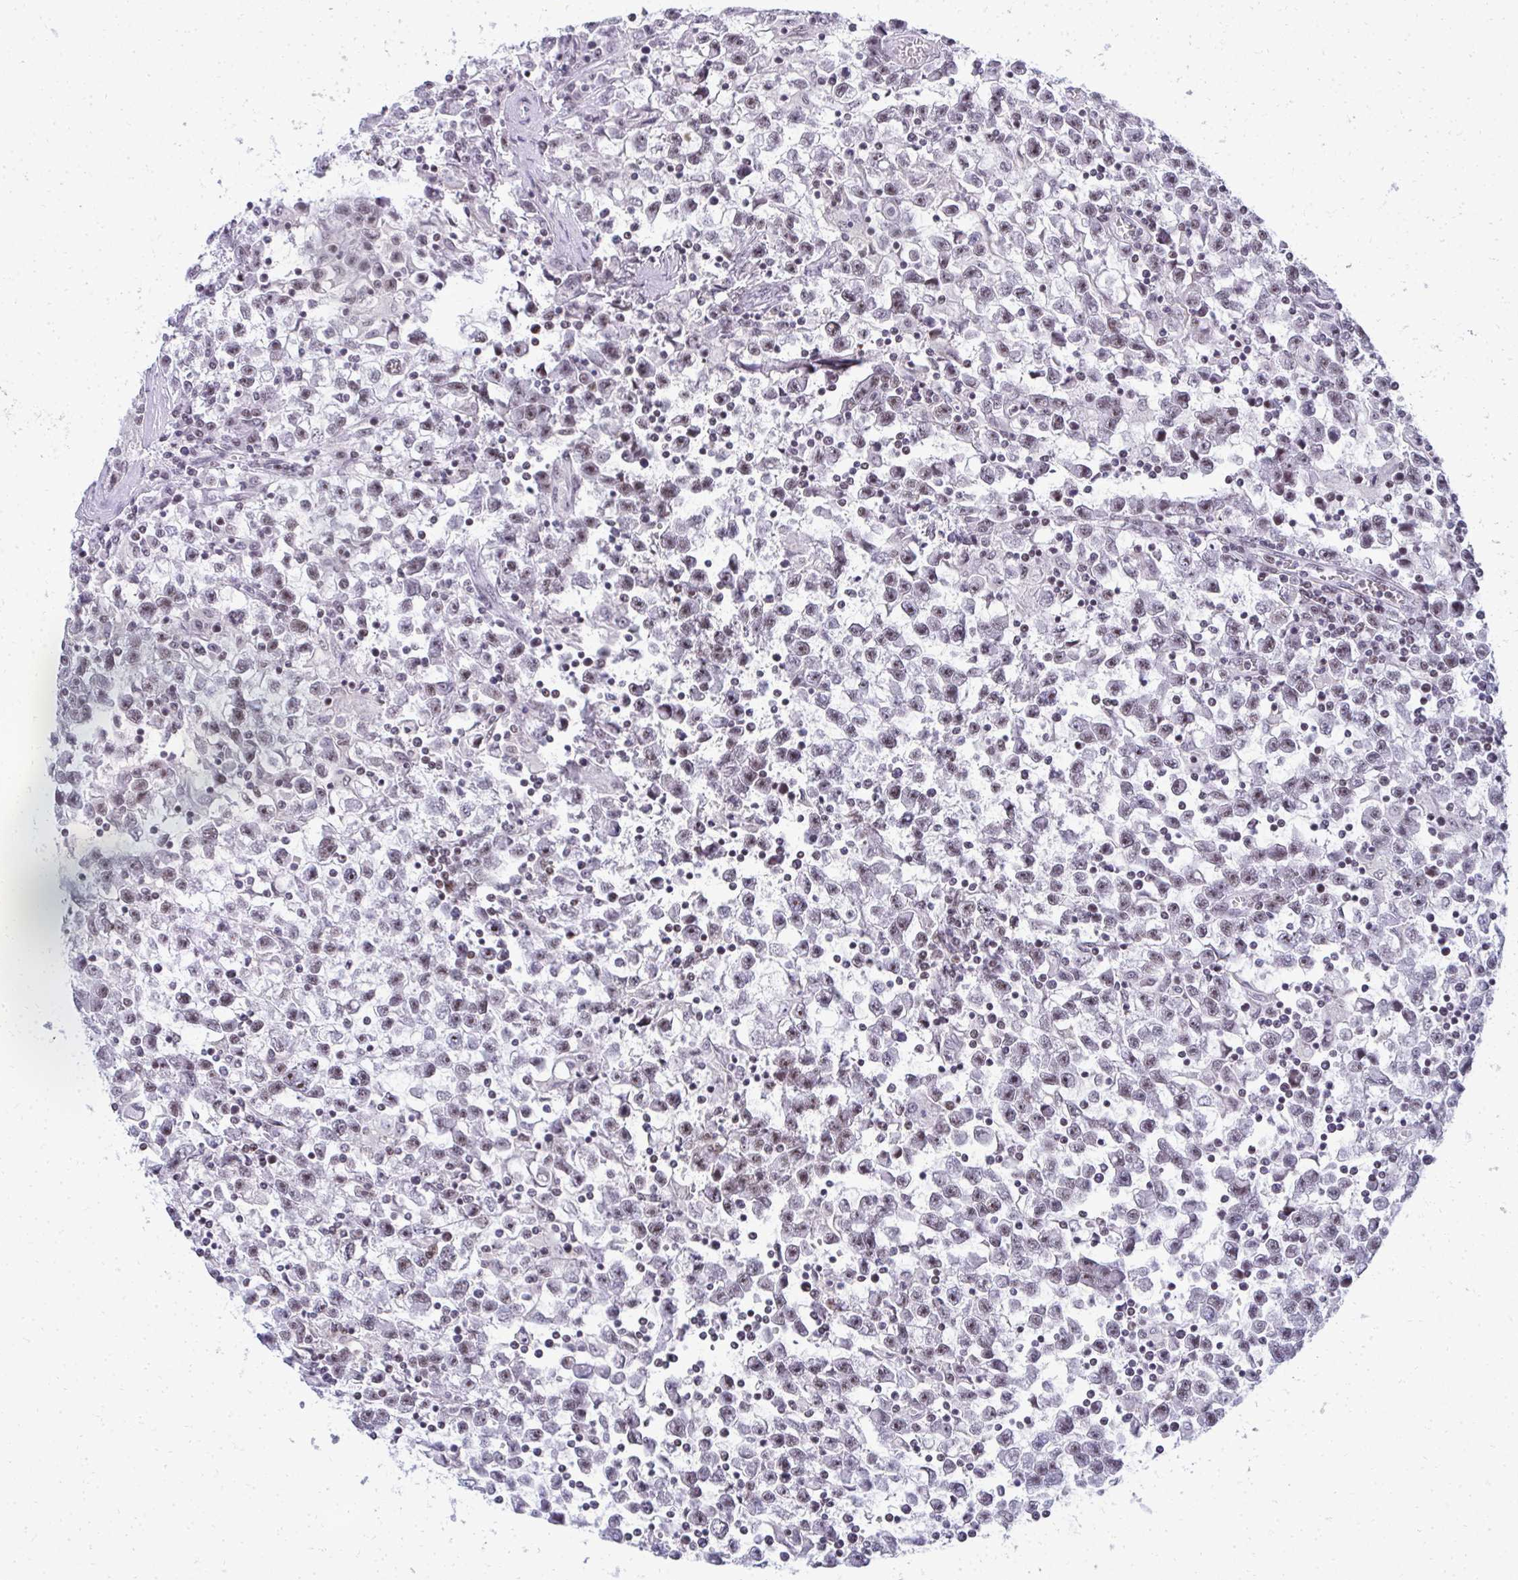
{"staining": {"intensity": "weak", "quantity": "25%-75%", "location": "nuclear"}, "tissue": "testis cancer", "cell_type": "Tumor cells", "image_type": "cancer", "snomed": [{"axis": "morphology", "description": "Seminoma, NOS"}, {"axis": "topography", "description": "Testis"}], "caption": "High-power microscopy captured an immunohistochemistry (IHC) photomicrograph of testis cancer, revealing weak nuclear staining in approximately 25%-75% of tumor cells.", "gene": "SIRT7", "patient": {"sex": "male", "age": 31}}